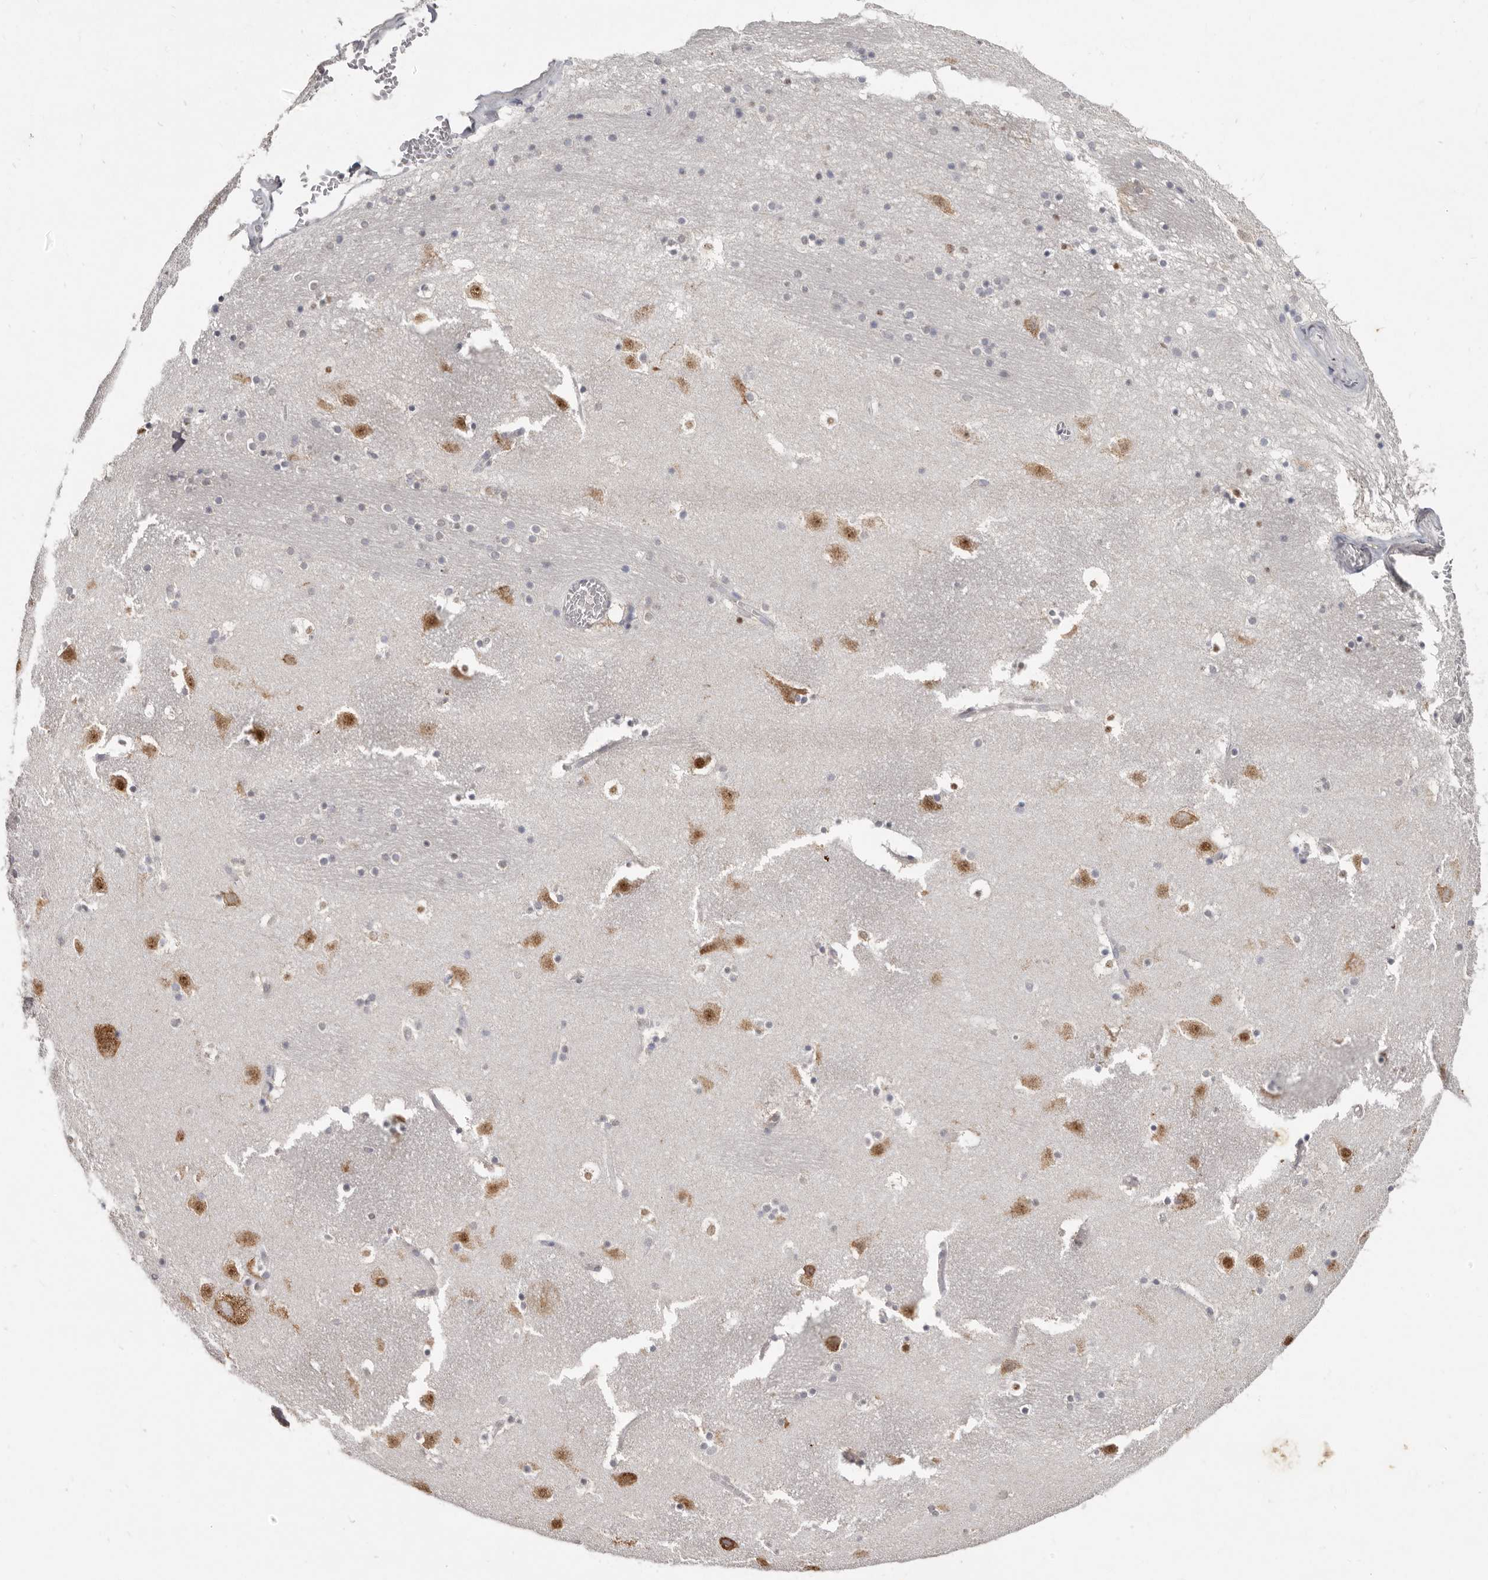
{"staining": {"intensity": "moderate", "quantity": "<25%", "location": "cytoplasmic/membranous,nuclear"}, "tissue": "caudate", "cell_type": "Glial cells", "image_type": "normal", "snomed": [{"axis": "morphology", "description": "Normal tissue, NOS"}, {"axis": "topography", "description": "Lateral ventricle wall"}], "caption": "Benign caudate shows moderate cytoplasmic/membranous,nuclear staining in about <25% of glial cells, visualized by immunohistochemistry. Nuclei are stained in blue.", "gene": "LINGO2", "patient": {"sex": "male", "age": 45}}